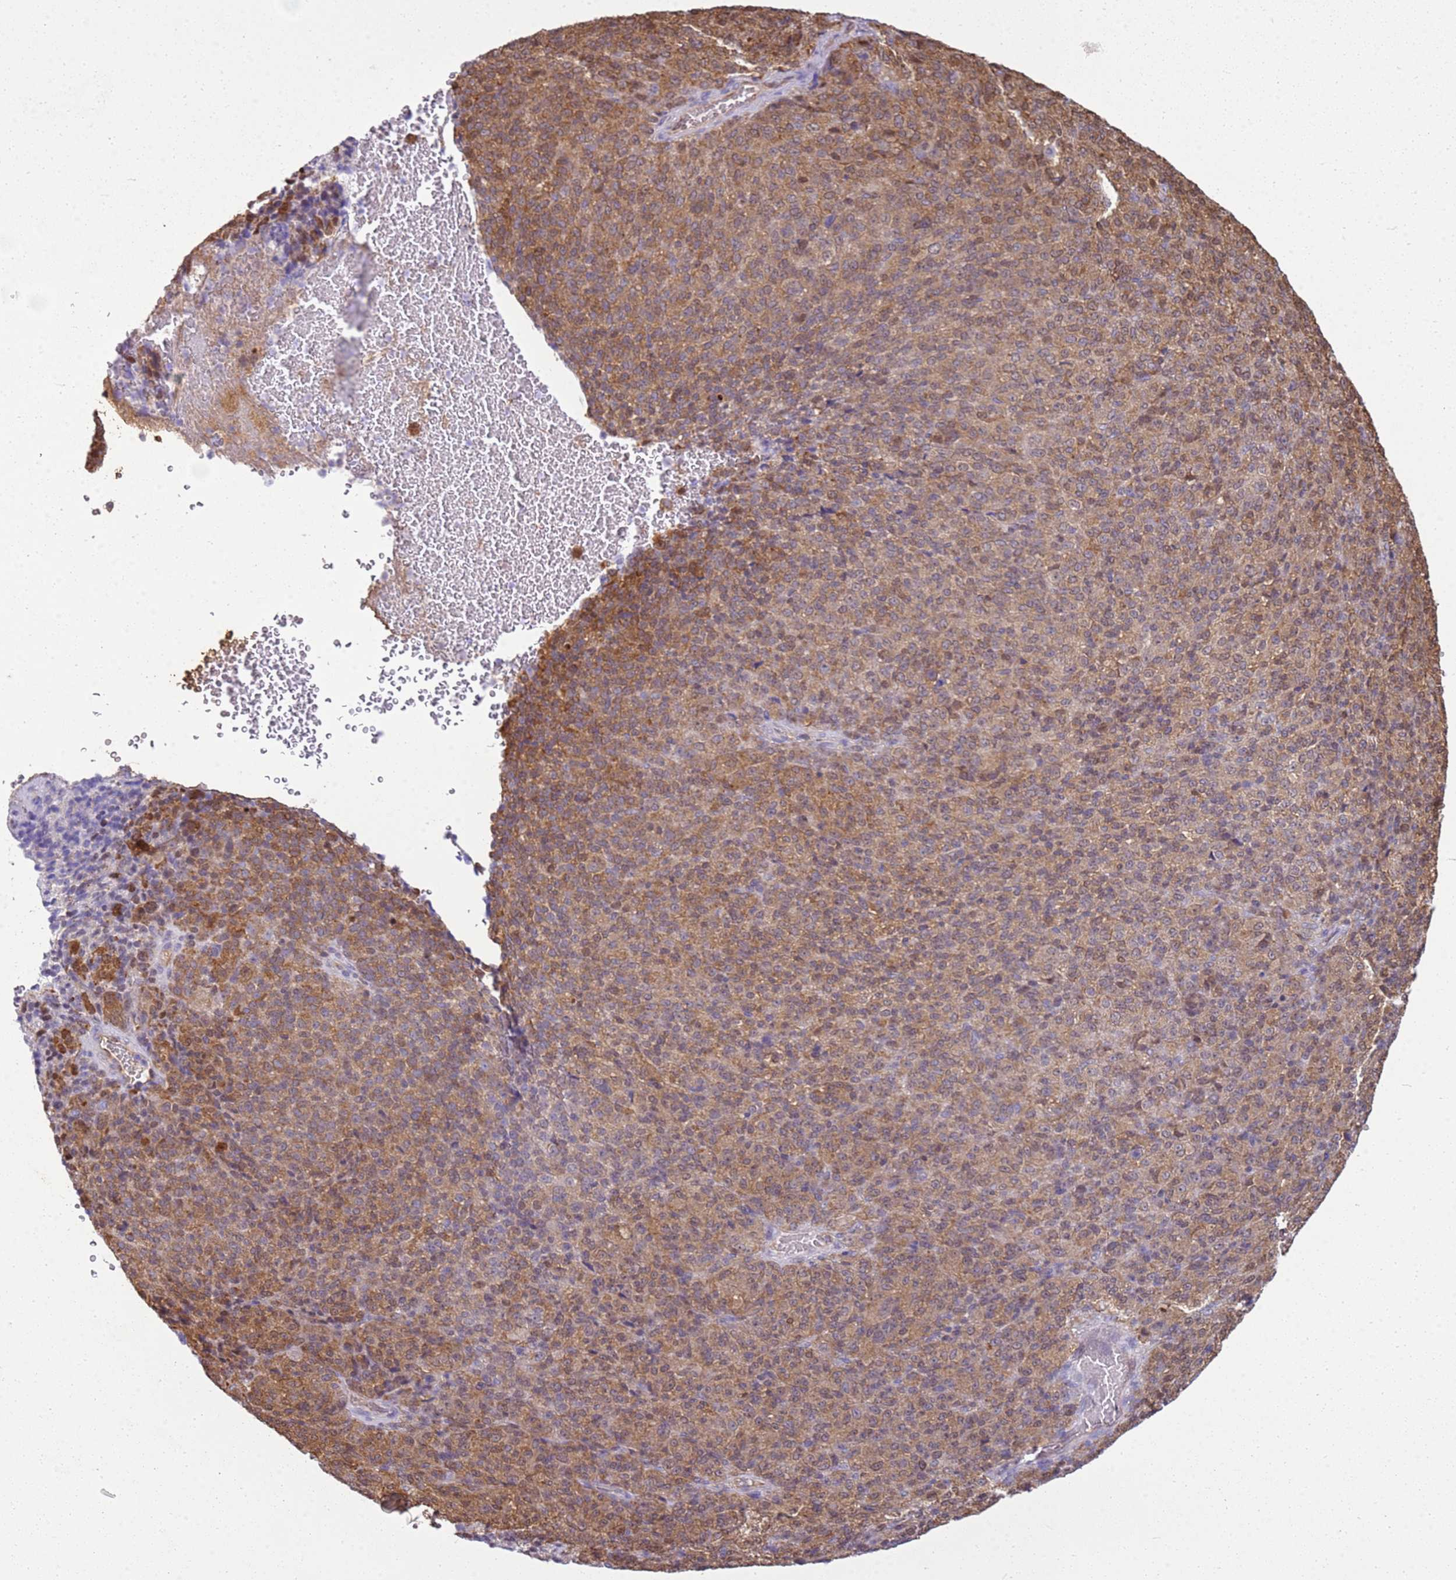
{"staining": {"intensity": "moderate", "quantity": ">75%", "location": "cytoplasmic/membranous"}, "tissue": "melanoma", "cell_type": "Tumor cells", "image_type": "cancer", "snomed": [{"axis": "morphology", "description": "Malignant melanoma, Metastatic site"}, {"axis": "topography", "description": "Brain"}], "caption": "This histopathology image exhibits immunohistochemistry staining of melanoma, with medium moderate cytoplasmic/membranous expression in approximately >75% of tumor cells.", "gene": "YWHAE", "patient": {"sex": "female", "age": 56}}